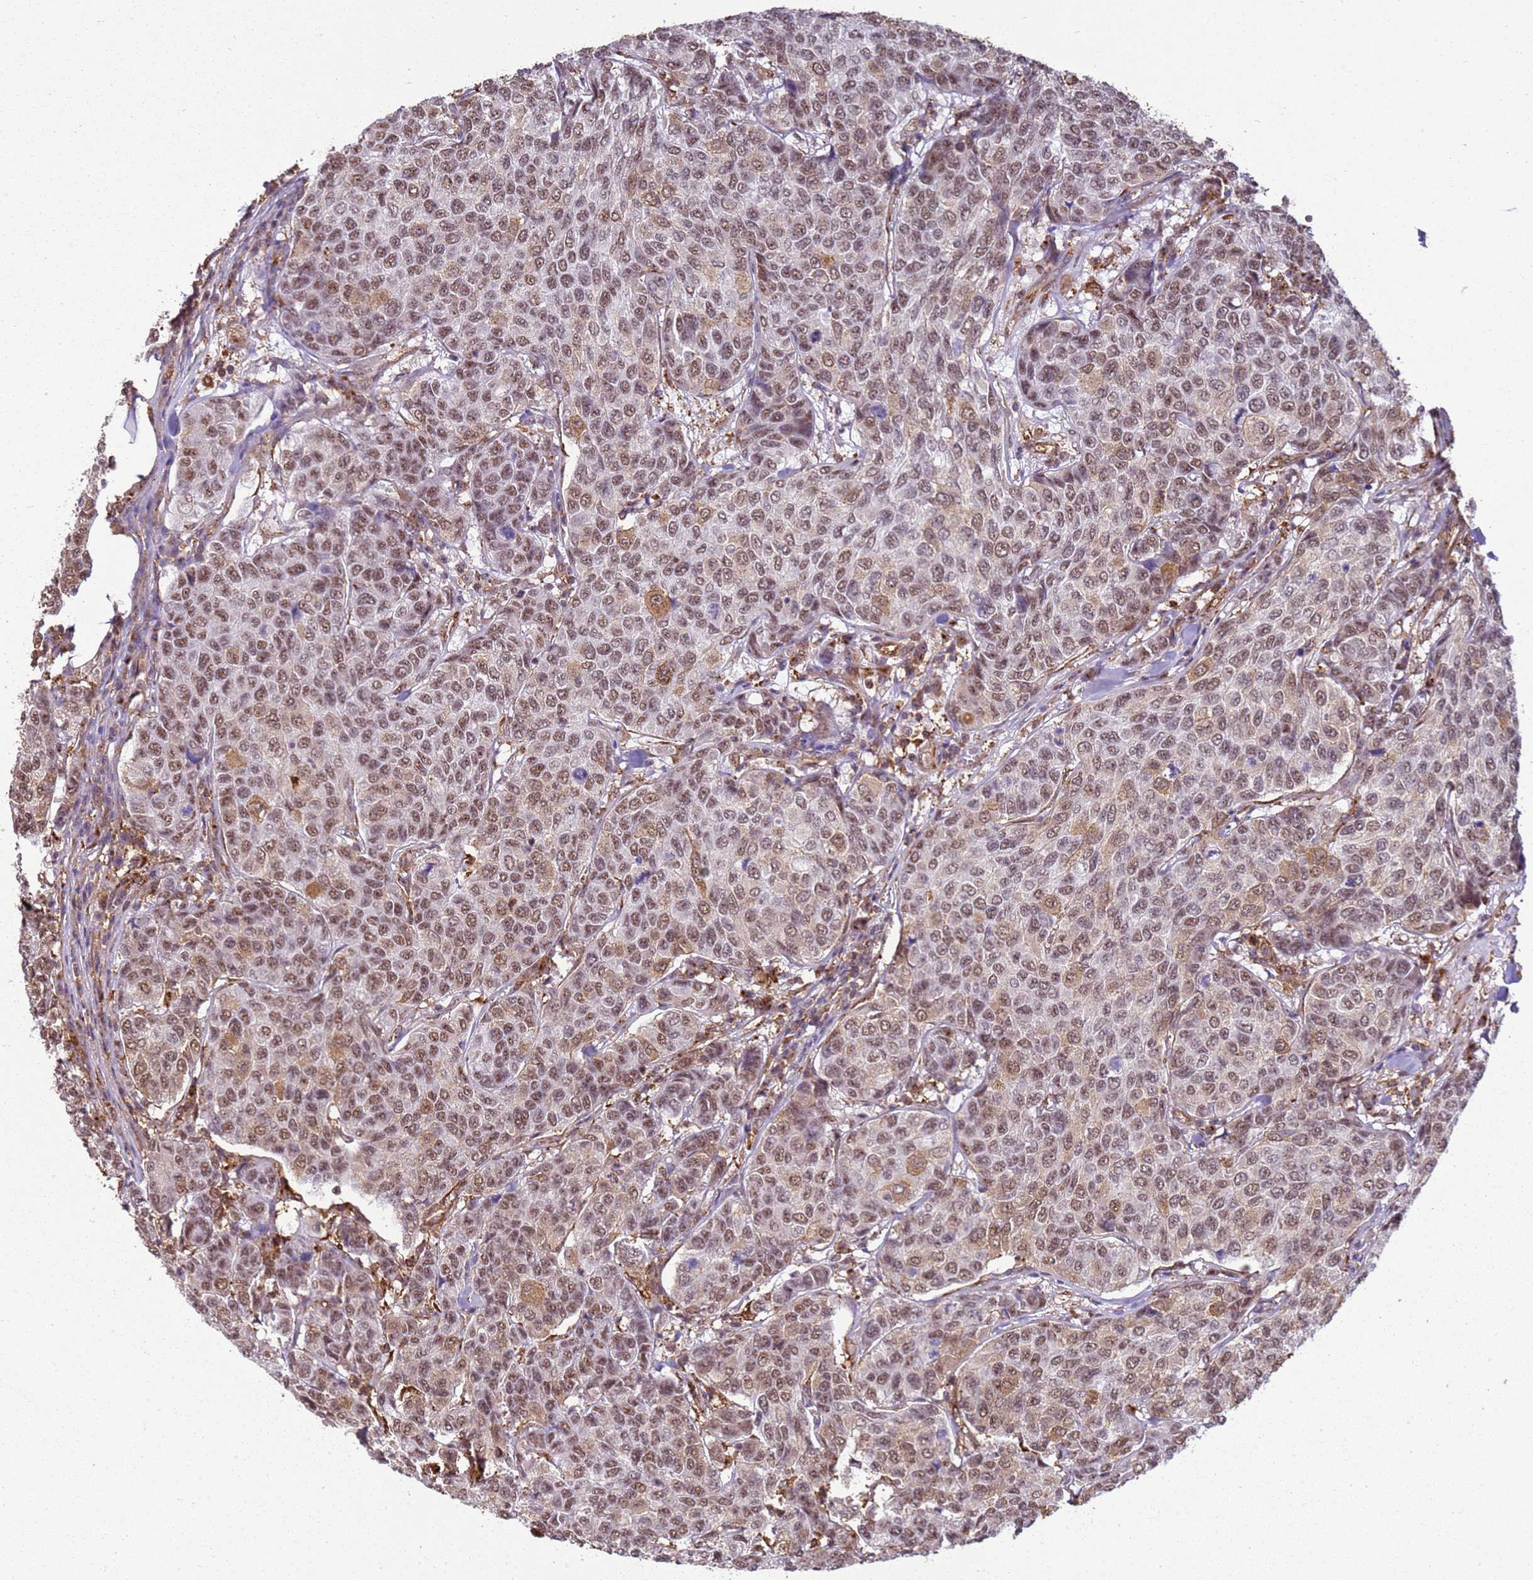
{"staining": {"intensity": "moderate", "quantity": ">75%", "location": "cytoplasmic/membranous,nuclear"}, "tissue": "breast cancer", "cell_type": "Tumor cells", "image_type": "cancer", "snomed": [{"axis": "morphology", "description": "Duct carcinoma"}, {"axis": "topography", "description": "Breast"}], "caption": "Protein staining by IHC demonstrates moderate cytoplasmic/membranous and nuclear positivity in about >75% of tumor cells in breast cancer.", "gene": "GABRE", "patient": {"sex": "female", "age": 55}}